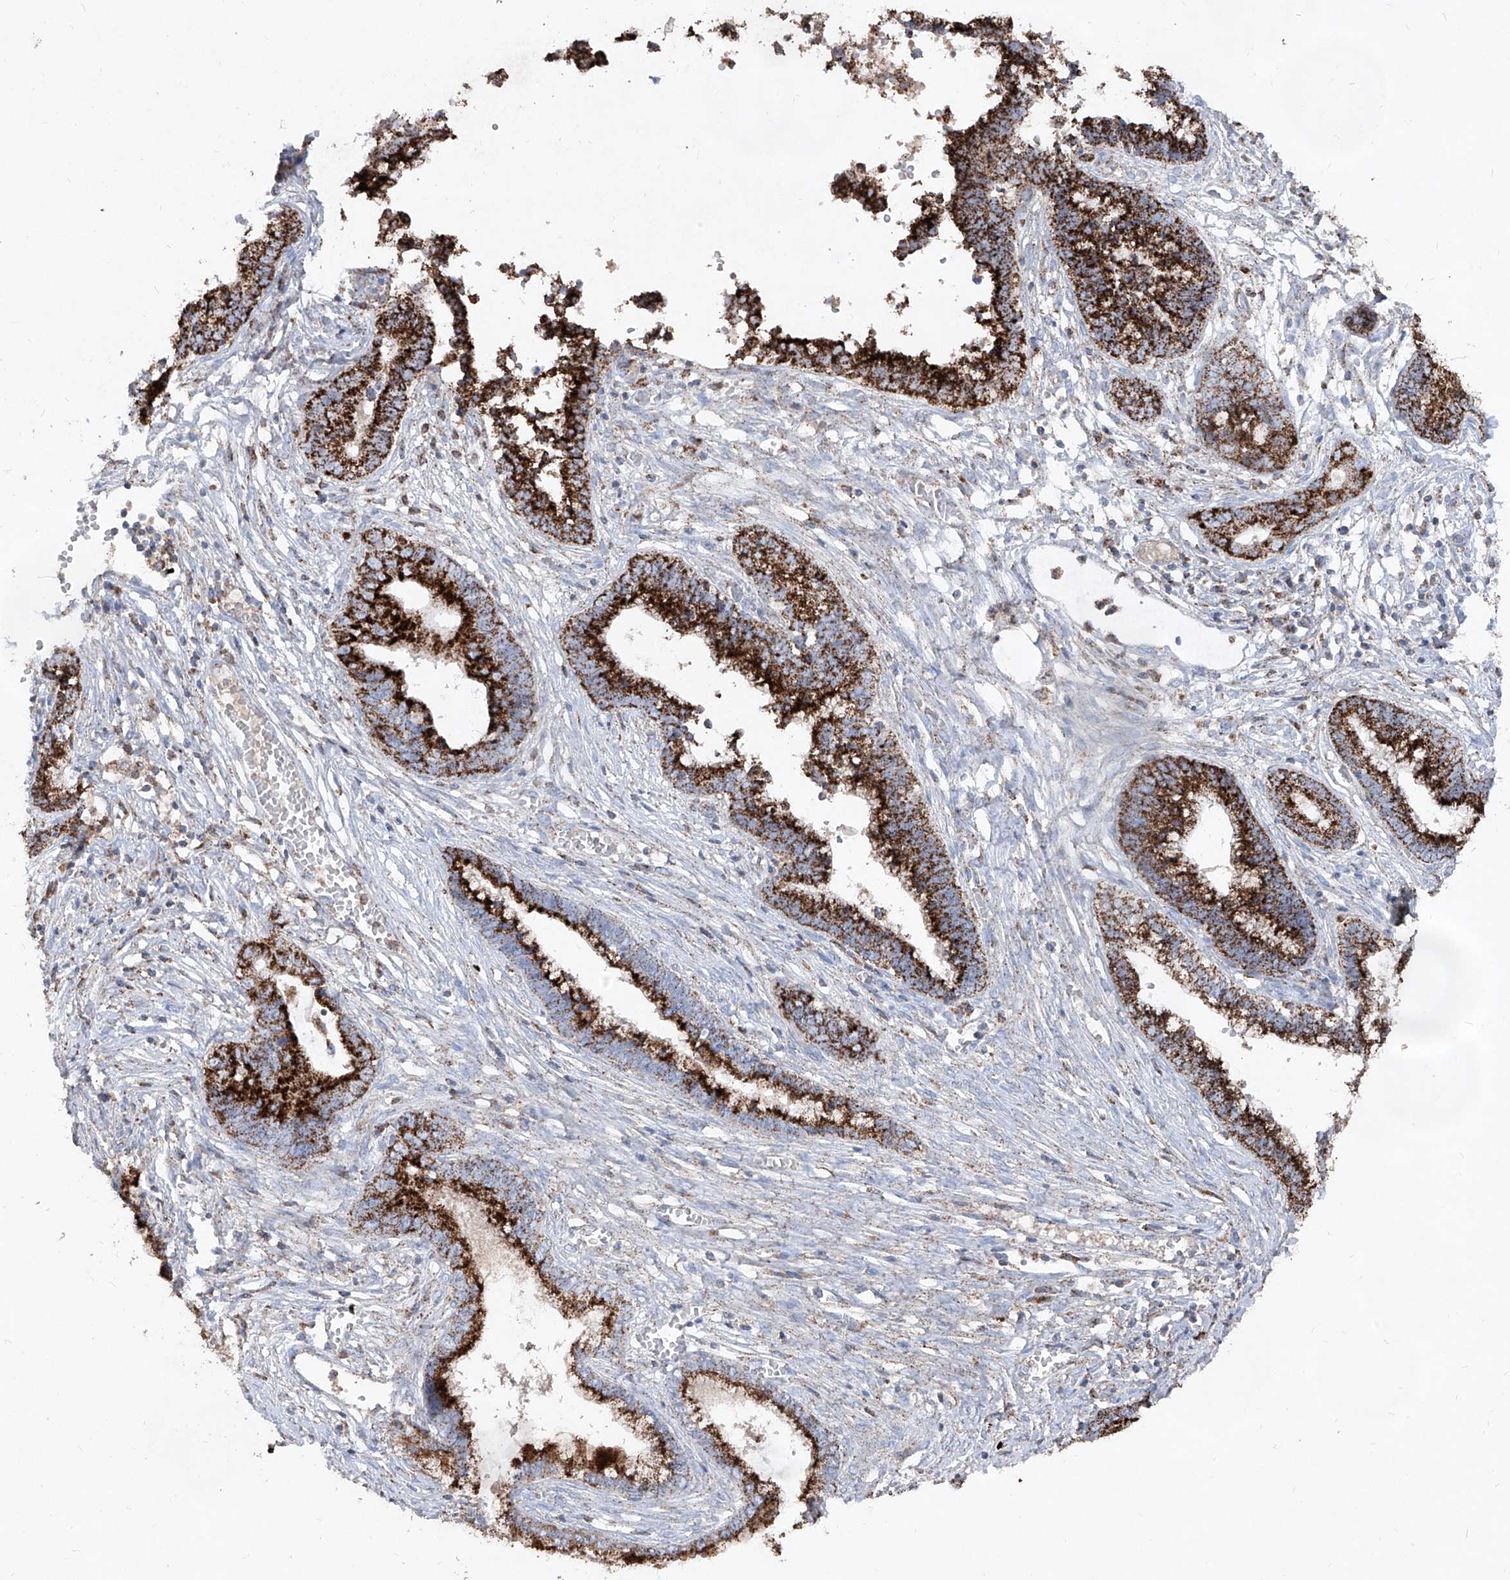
{"staining": {"intensity": "strong", "quantity": ">75%", "location": "cytoplasmic/membranous"}, "tissue": "cervical cancer", "cell_type": "Tumor cells", "image_type": "cancer", "snomed": [{"axis": "morphology", "description": "Adenocarcinoma, NOS"}, {"axis": "topography", "description": "Cervix"}], "caption": "Immunohistochemistry photomicrograph of neoplastic tissue: human cervical cancer stained using immunohistochemistry (IHC) demonstrates high levels of strong protein expression localized specifically in the cytoplasmic/membranous of tumor cells, appearing as a cytoplasmic/membranous brown color.", "gene": "ABCD3", "patient": {"sex": "female", "age": 44}}